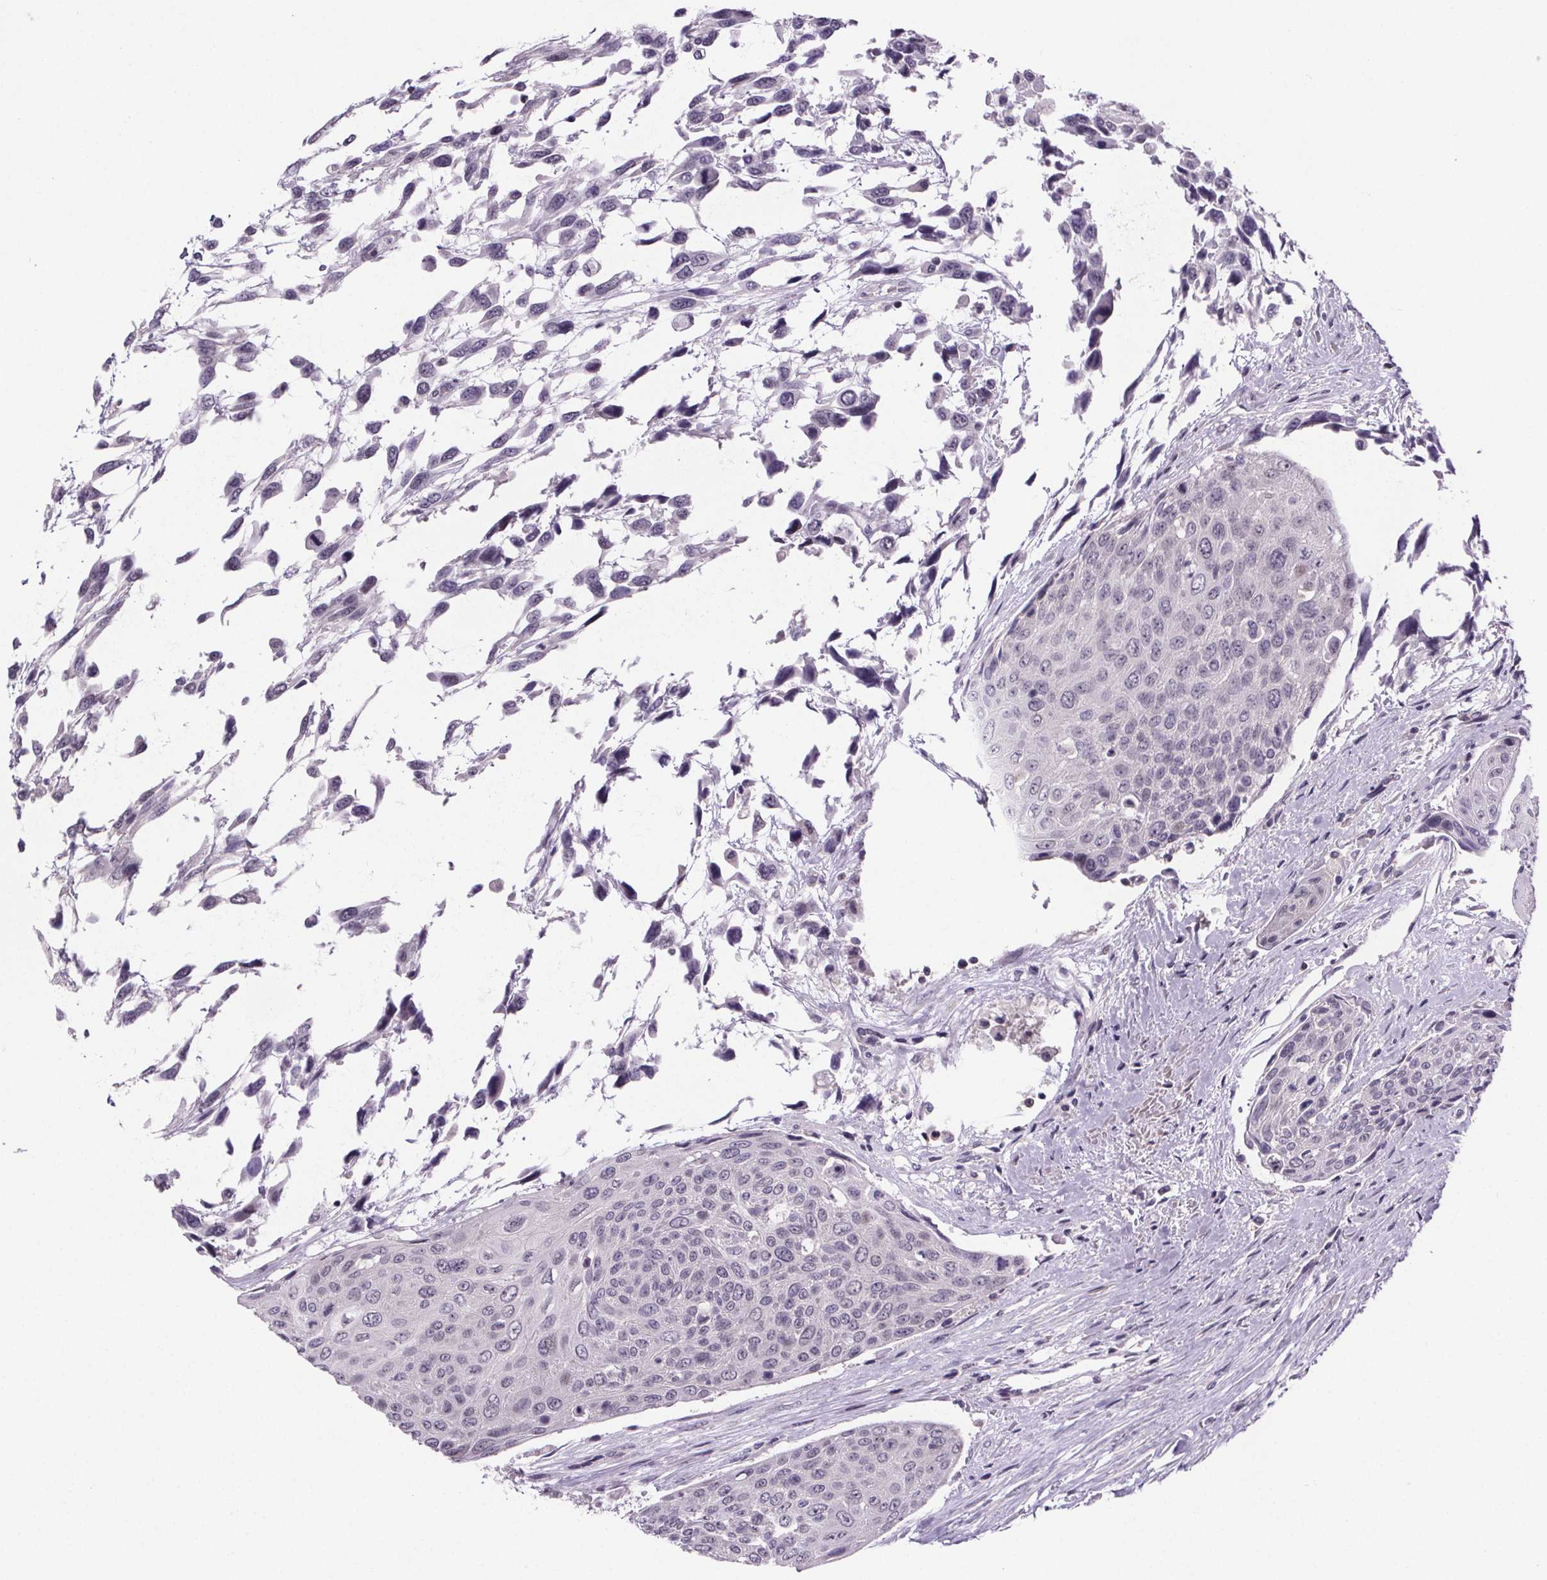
{"staining": {"intensity": "negative", "quantity": "none", "location": "none"}, "tissue": "urothelial cancer", "cell_type": "Tumor cells", "image_type": "cancer", "snomed": [{"axis": "morphology", "description": "Urothelial carcinoma, High grade"}, {"axis": "topography", "description": "Urinary bladder"}], "caption": "Immunohistochemical staining of human urothelial cancer reveals no significant expression in tumor cells.", "gene": "TTC12", "patient": {"sex": "female", "age": 70}}